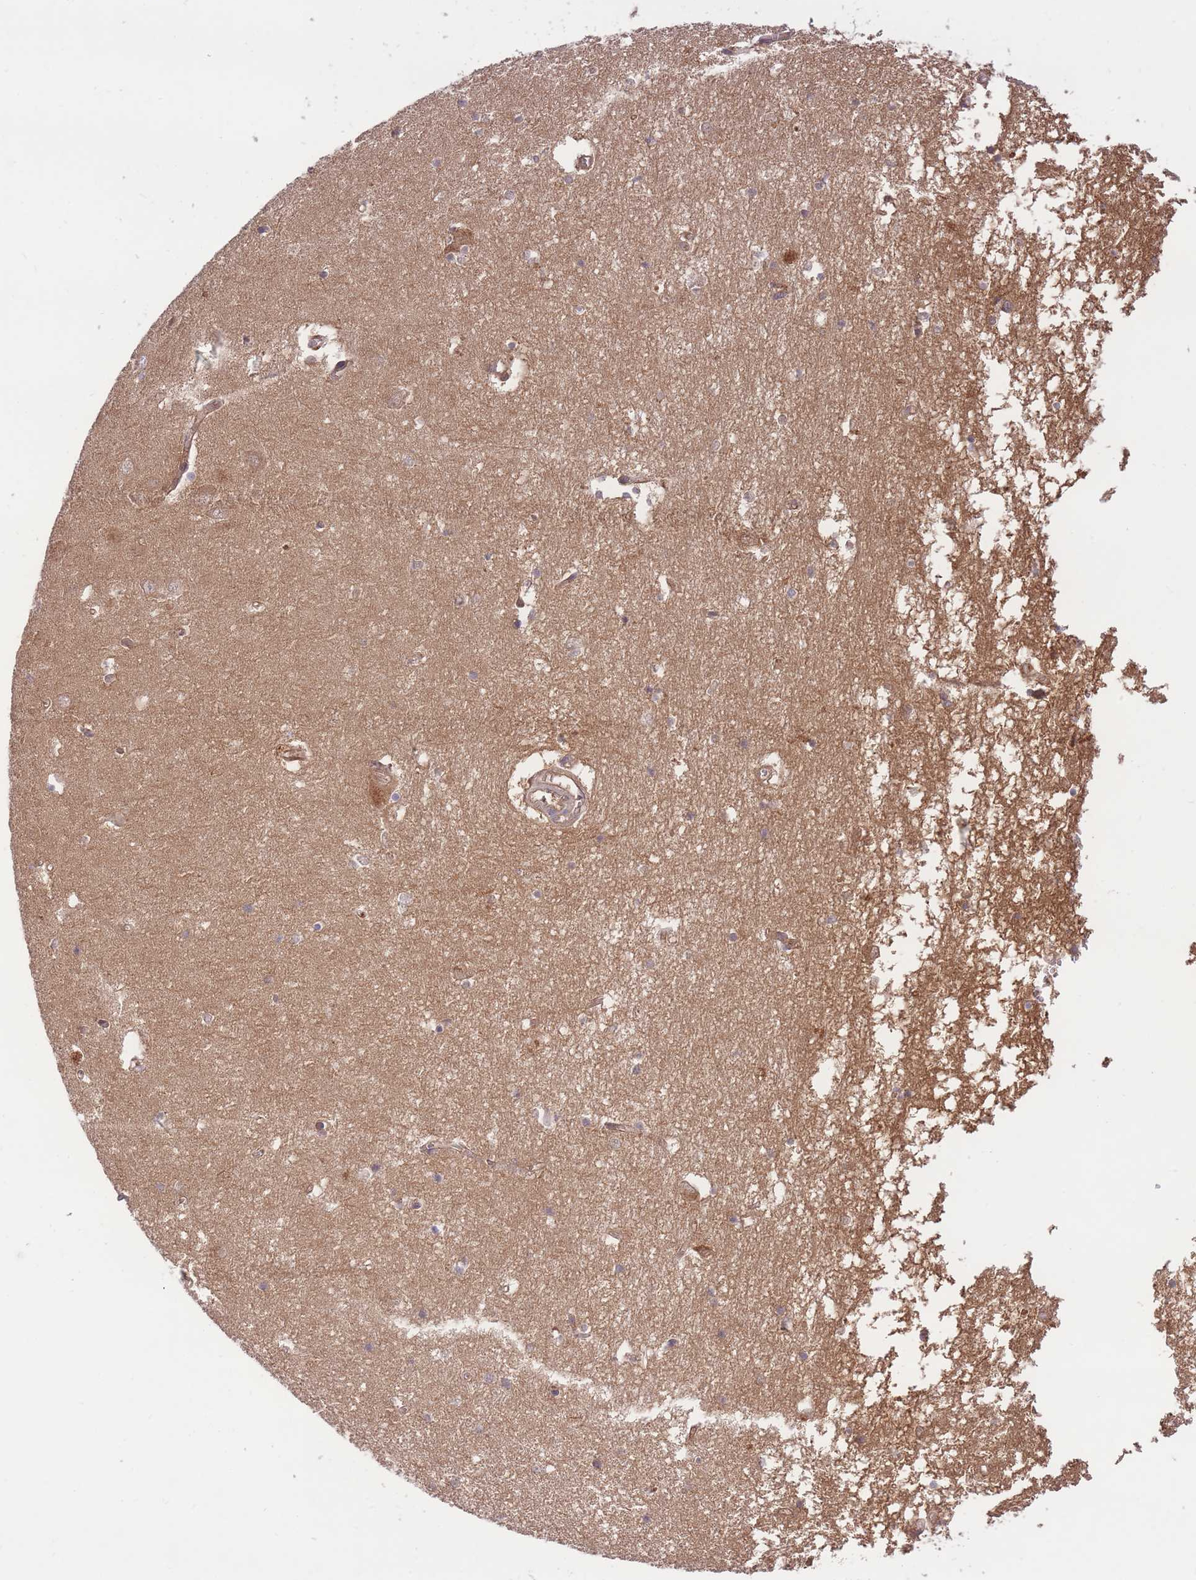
{"staining": {"intensity": "negative", "quantity": "none", "location": "none"}, "tissue": "hippocampus", "cell_type": "Glial cells", "image_type": "normal", "snomed": [{"axis": "morphology", "description": "Normal tissue, NOS"}, {"axis": "topography", "description": "Hippocampus"}], "caption": "This is an IHC image of unremarkable hippocampus. There is no staining in glial cells.", "gene": "PREP", "patient": {"sex": "male", "age": 70}}